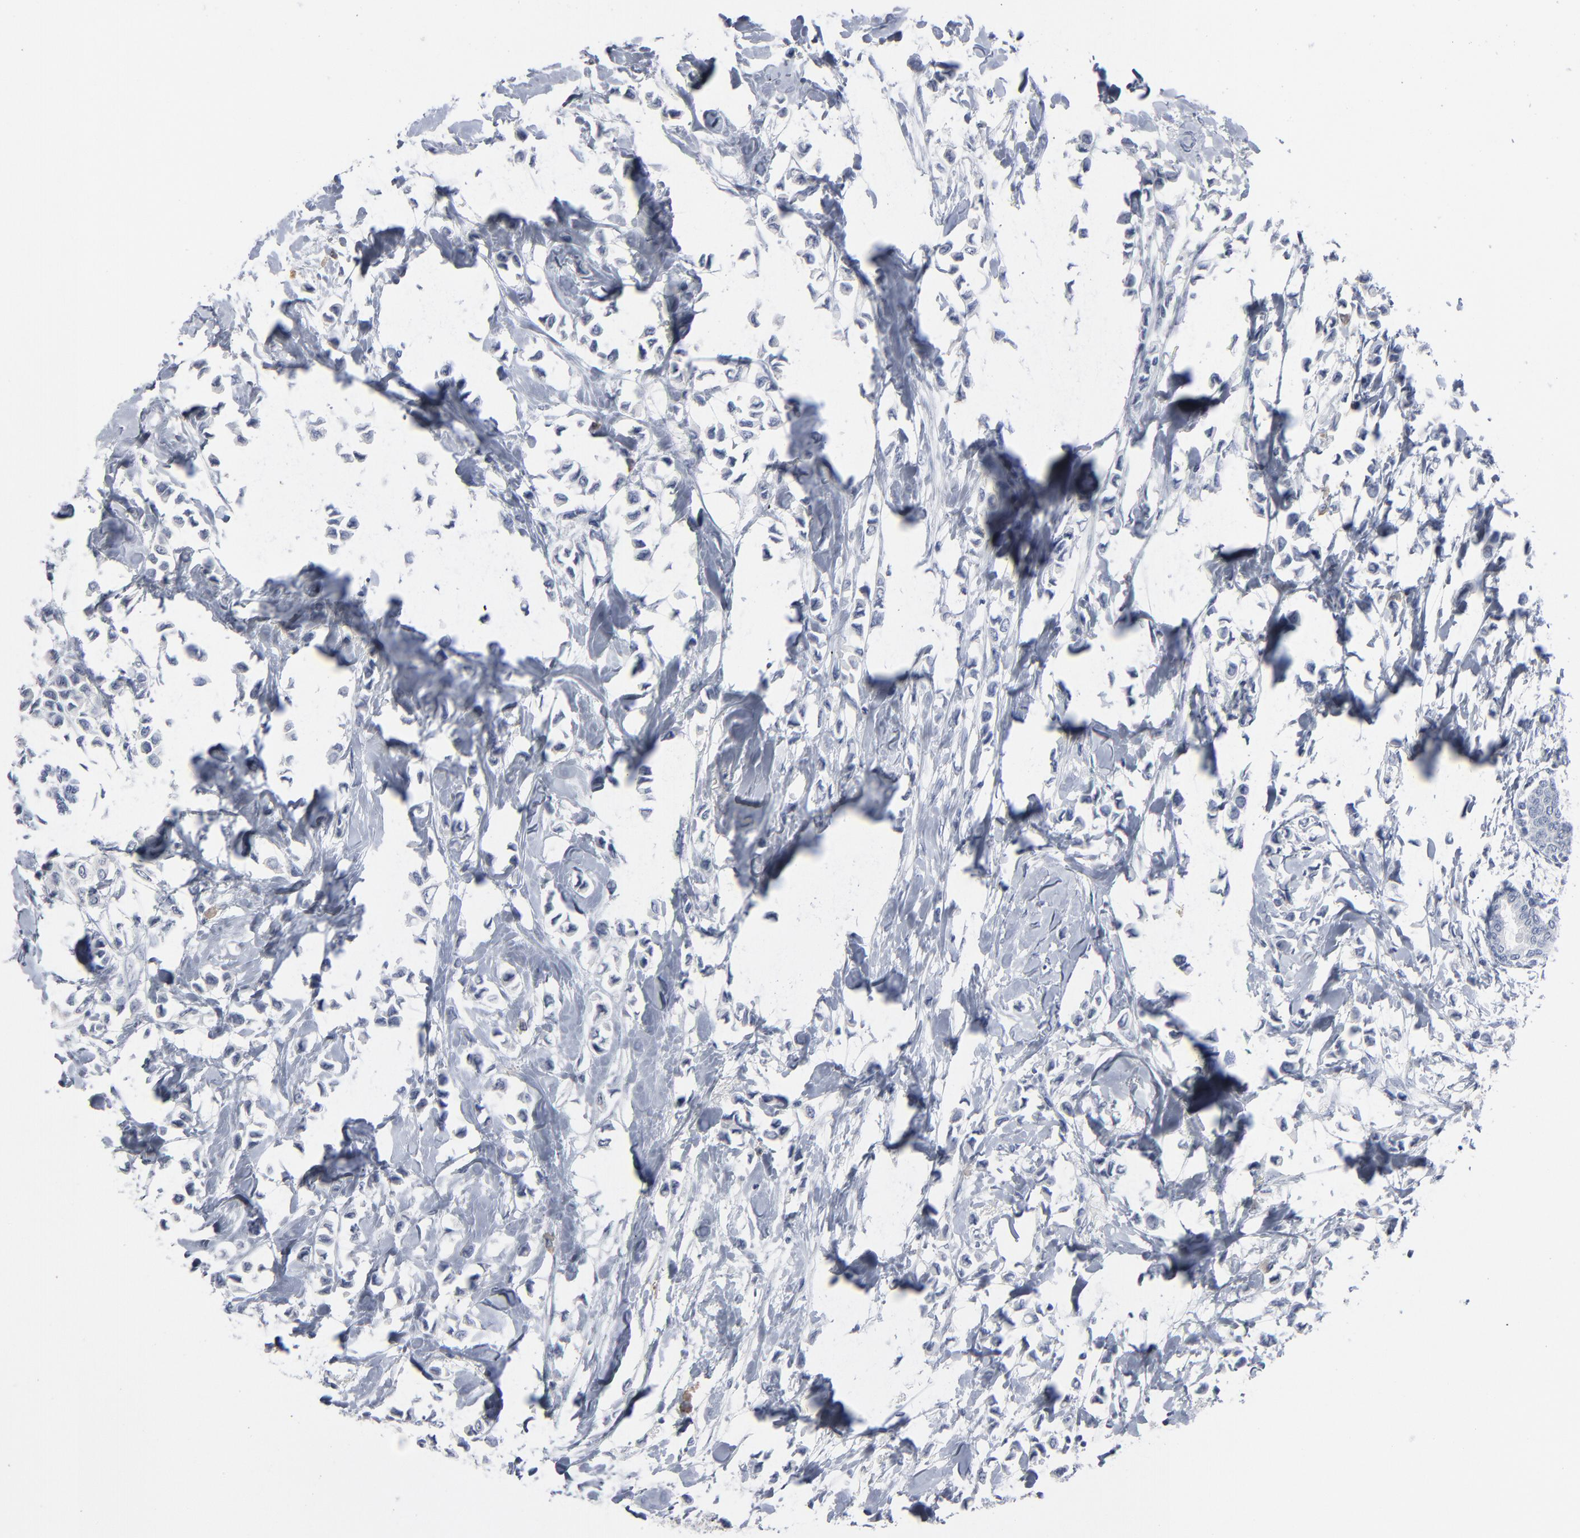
{"staining": {"intensity": "negative", "quantity": "none", "location": "none"}, "tissue": "breast cancer", "cell_type": "Tumor cells", "image_type": "cancer", "snomed": [{"axis": "morphology", "description": "Lobular carcinoma"}, {"axis": "topography", "description": "Breast"}], "caption": "Image shows no protein expression in tumor cells of breast lobular carcinoma tissue.", "gene": "PAGE1", "patient": {"sex": "female", "age": 51}}